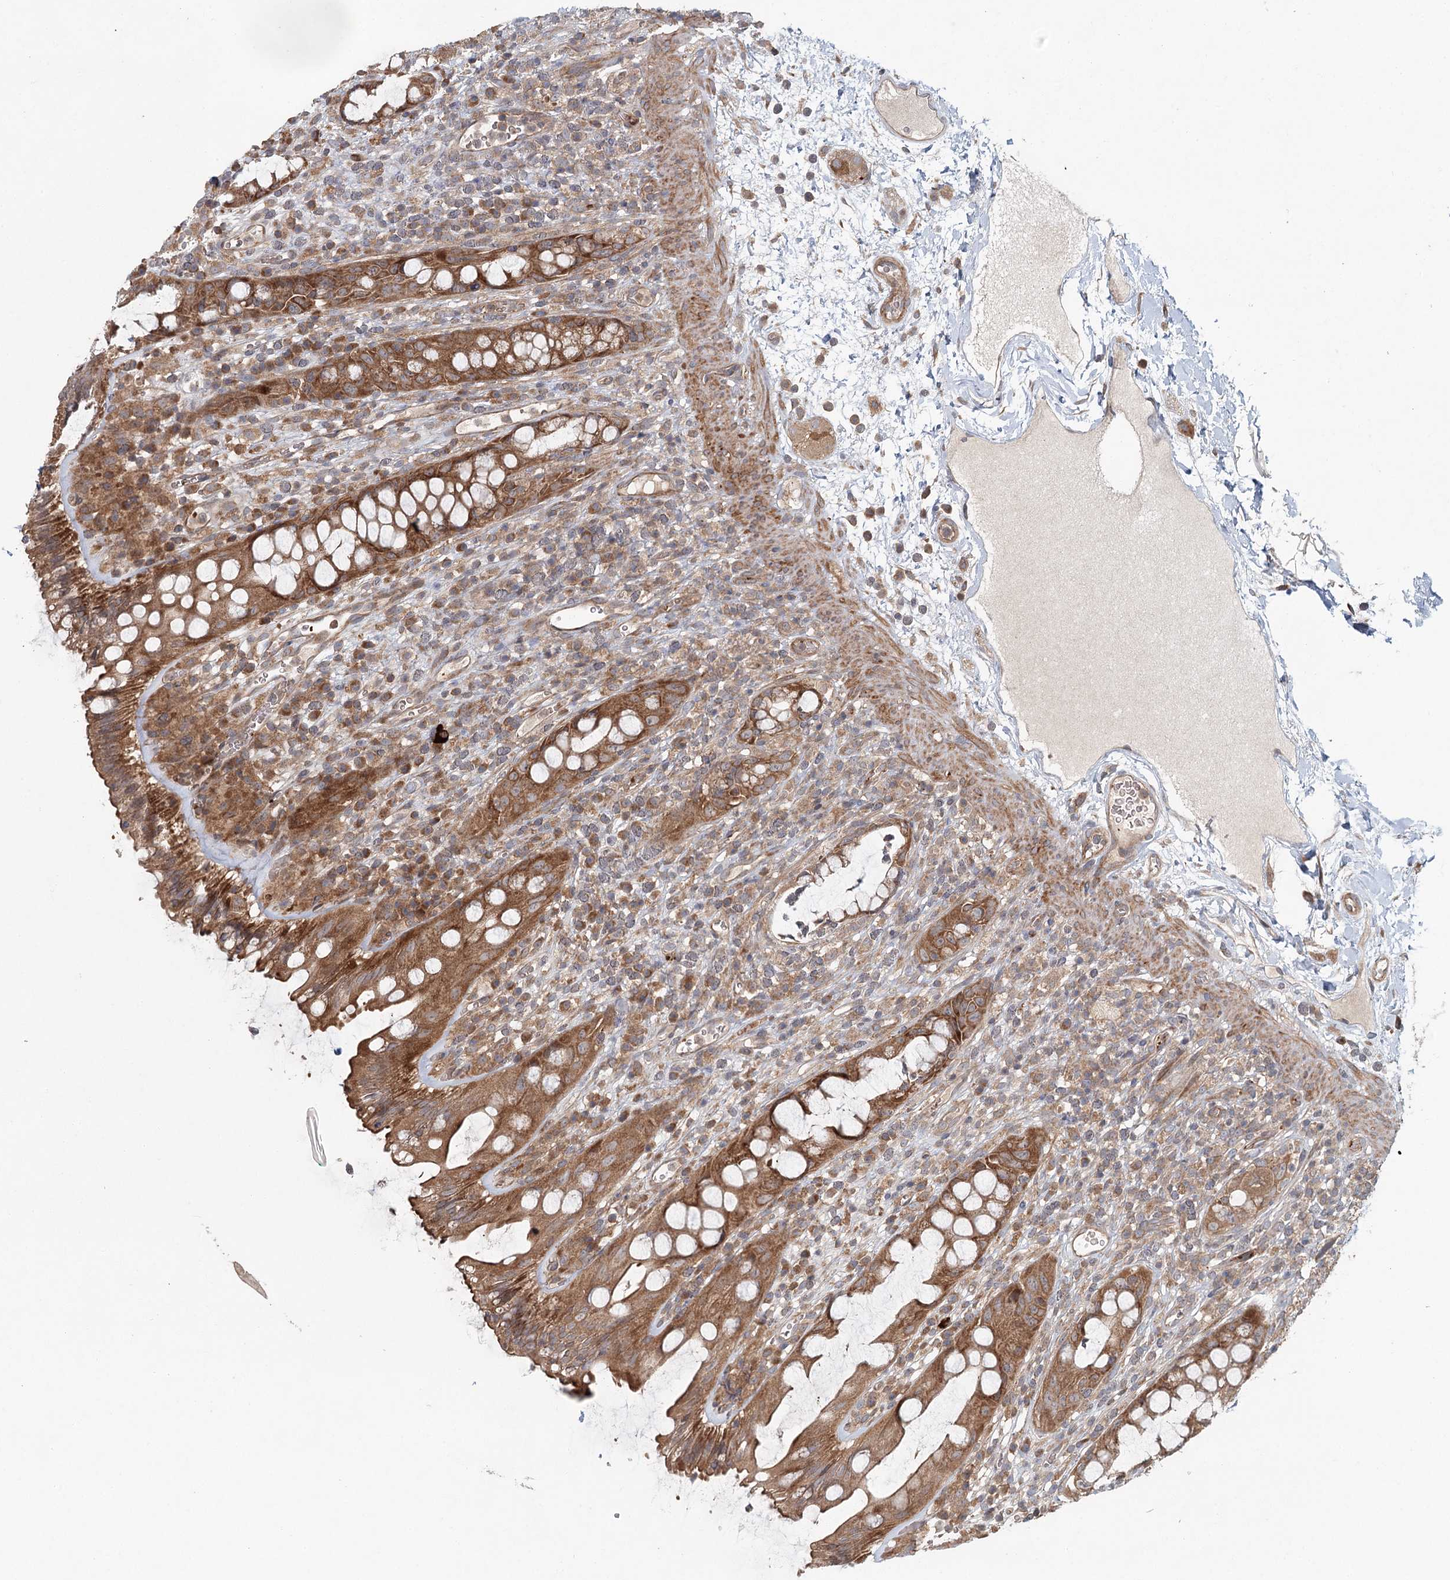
{"staining": {"intensity": "moderate", "quantity": ">75%", "location": "cytoplasmic/membranous"}, "tissue": "rectum", "cell_type": "Glandular cells", "image_type": "normal", "snomed": [{"axis": "morphology", "description": "Normal tissue, NOS"}, {"axis": "topography", "description": "Rectum"}], "caption": "DAB (3,3'-diaminobenzidine) immunohistochemical staining of unremarkable rectum displays moderate cytoplasmic/membranous protein staining in about >75% of glandular cells.", "gene": "ENSG00000273217", "patient": {"sex": "female", "age": 57}}